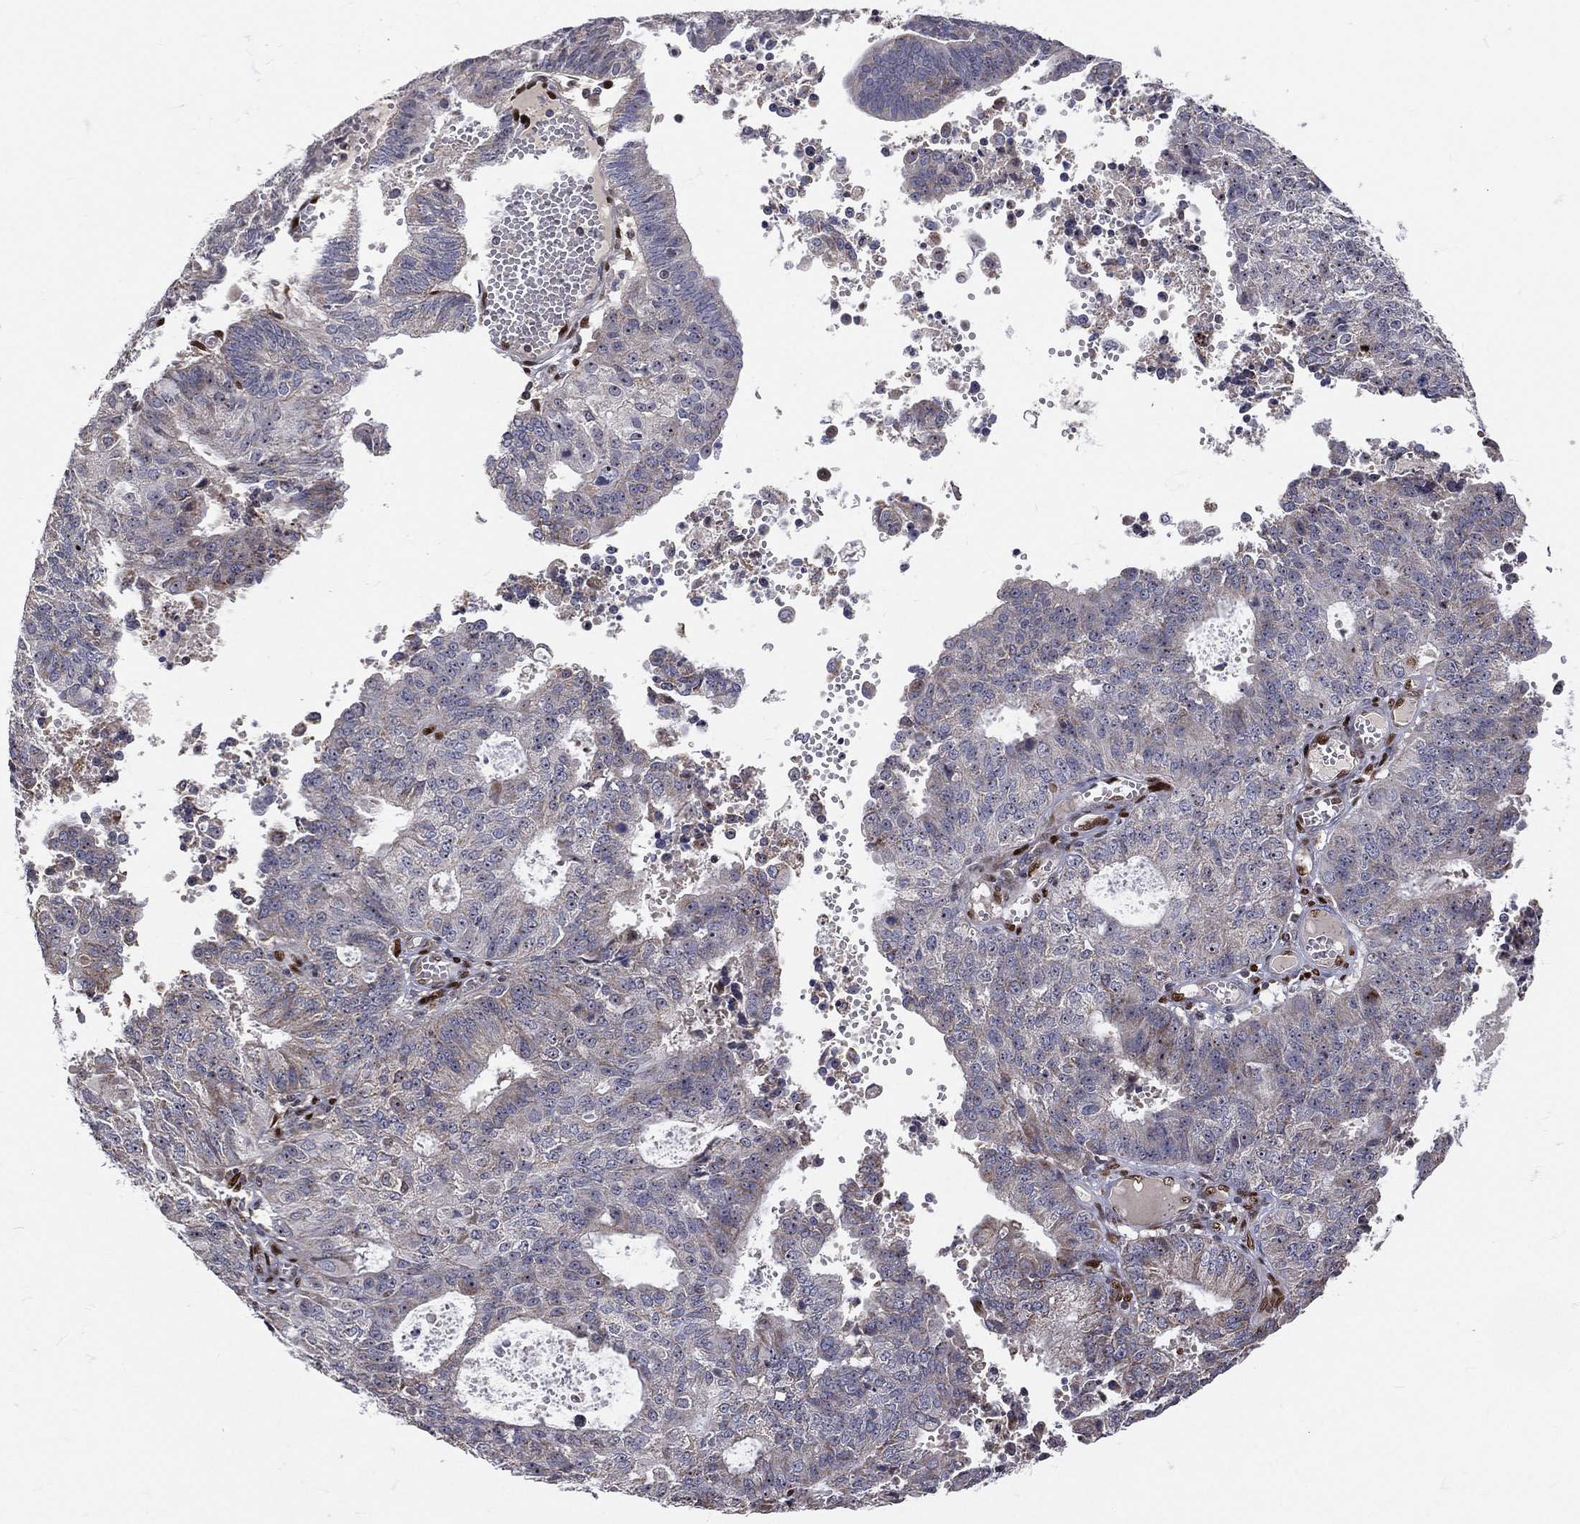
{"staining": {"intensity": "negative", "quantity": "none", "location": "none"}, "tissue": "endometrial cancer", "cell_type": "Tumor cells", "image_type": "cancer", "snomed": [{"axis": "morphology", "description": "Adenocarcinoma, NOS"}, {"axis": "topography", "description": "Endometrium"}], "caption": "Protein analysis of endometrial cancer (adenocarcinoma) reveals no significant staining in tumor cells.", "gene": "ZEB1", "patient": {"sex": "female", "age": 82}}